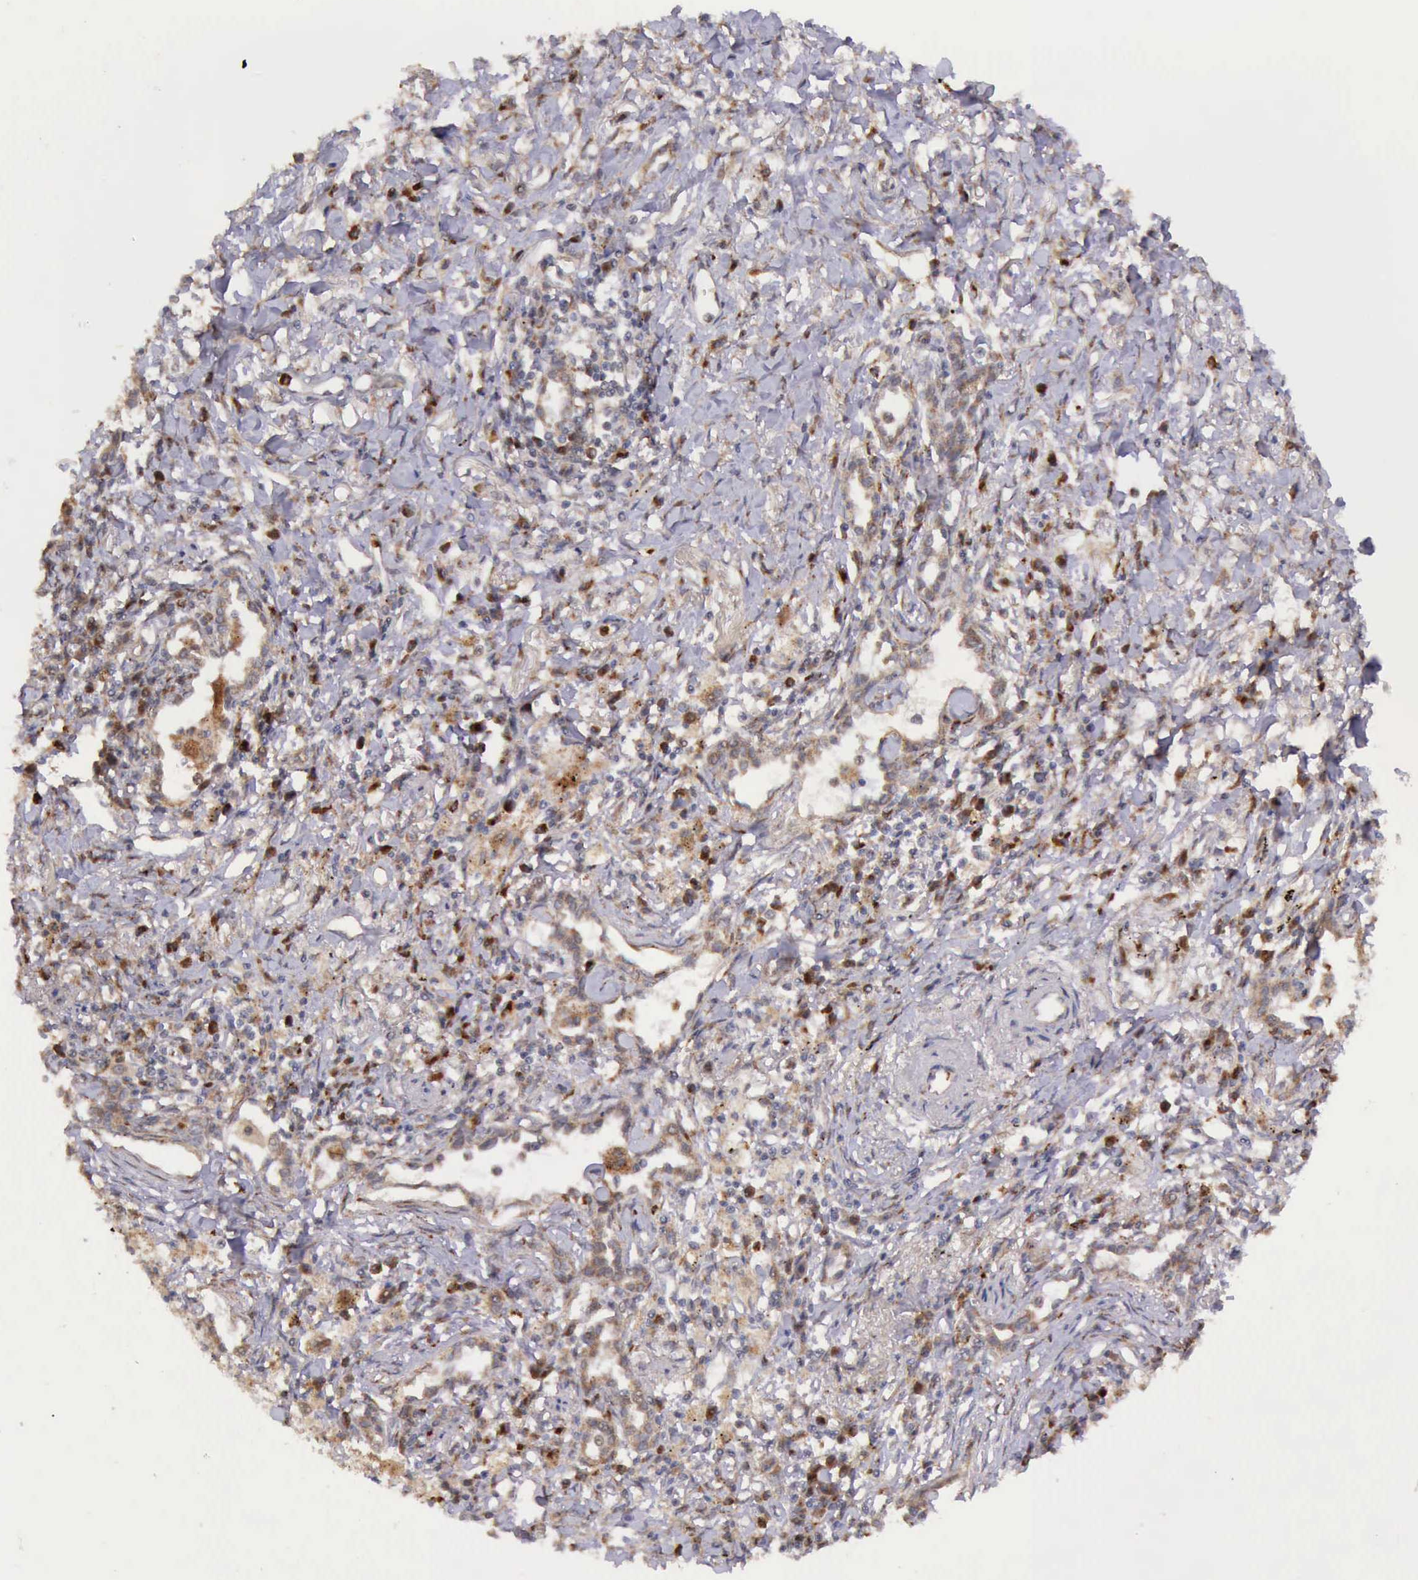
{"staining": {"intensity": "weak", "quantity": "<25%", "location": "cytoplasmic/membranous"}, "tissue": "lung cancer", "cell_type": "Tumor cells", "image_type": "cancer", "snomed": [{"axis": "morphology", "description": "Adenocarcinoma, NOS"}, {"axis": "topography", "description": "Lung"}], "caption": "Image shows no protein positivity in tumor cells of lung cancer tissue.", "gene": "ARMCX3", "patient": {"sex": "male", "age": 60}}